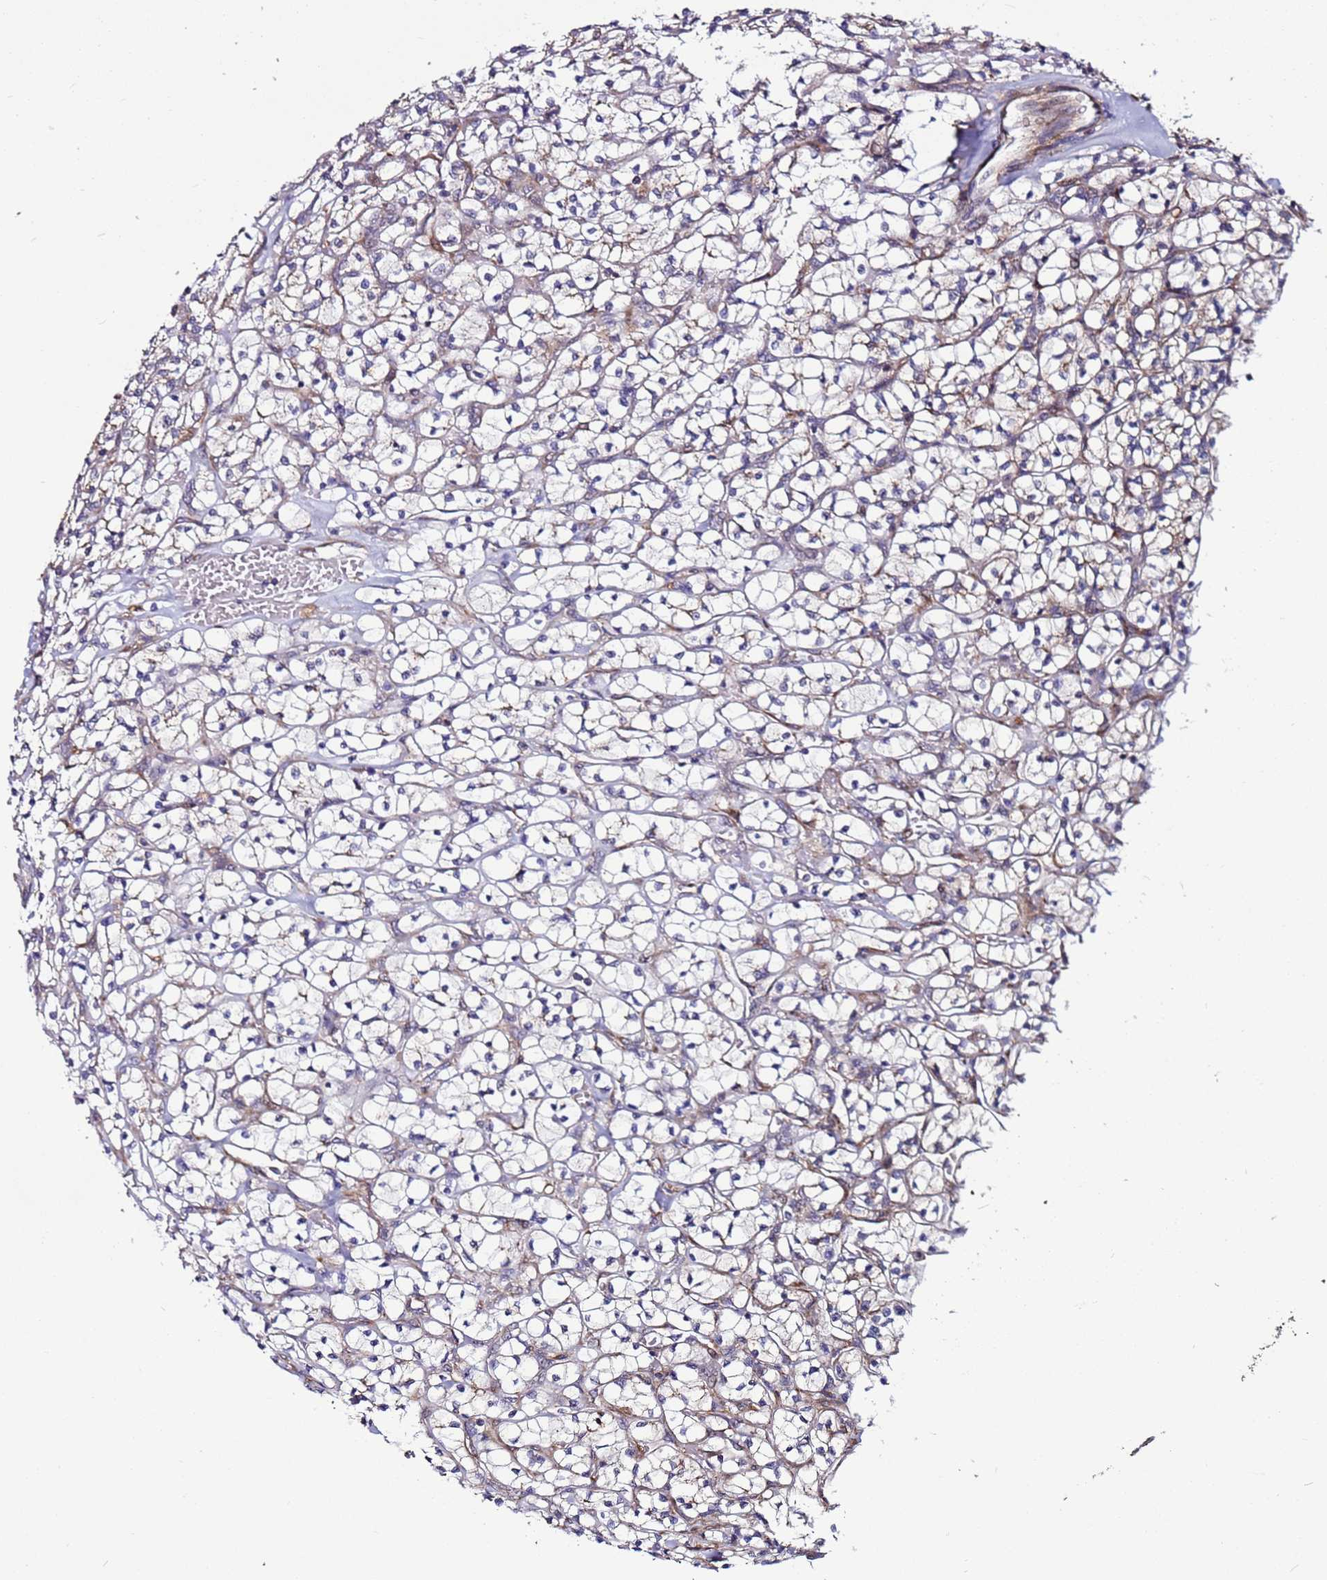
{"staining": {"intensity": "negative", "quantity": "none", "location": "none"}, "tissue": "renal cancer", "cell_type": "Tumor cells", "image_type": "cancer", "snomed": [{"axis": "morphology", "description": "Adenocarcinoma, NOS"}, {"axis": "topography", "description": "Kidney"}], "caption": "The image reveals no staining of tumor cells in renal cancer (adenocarcinoma).", "gene": "MCRIP1", "patient": {"sex": "female", "age": 64}}